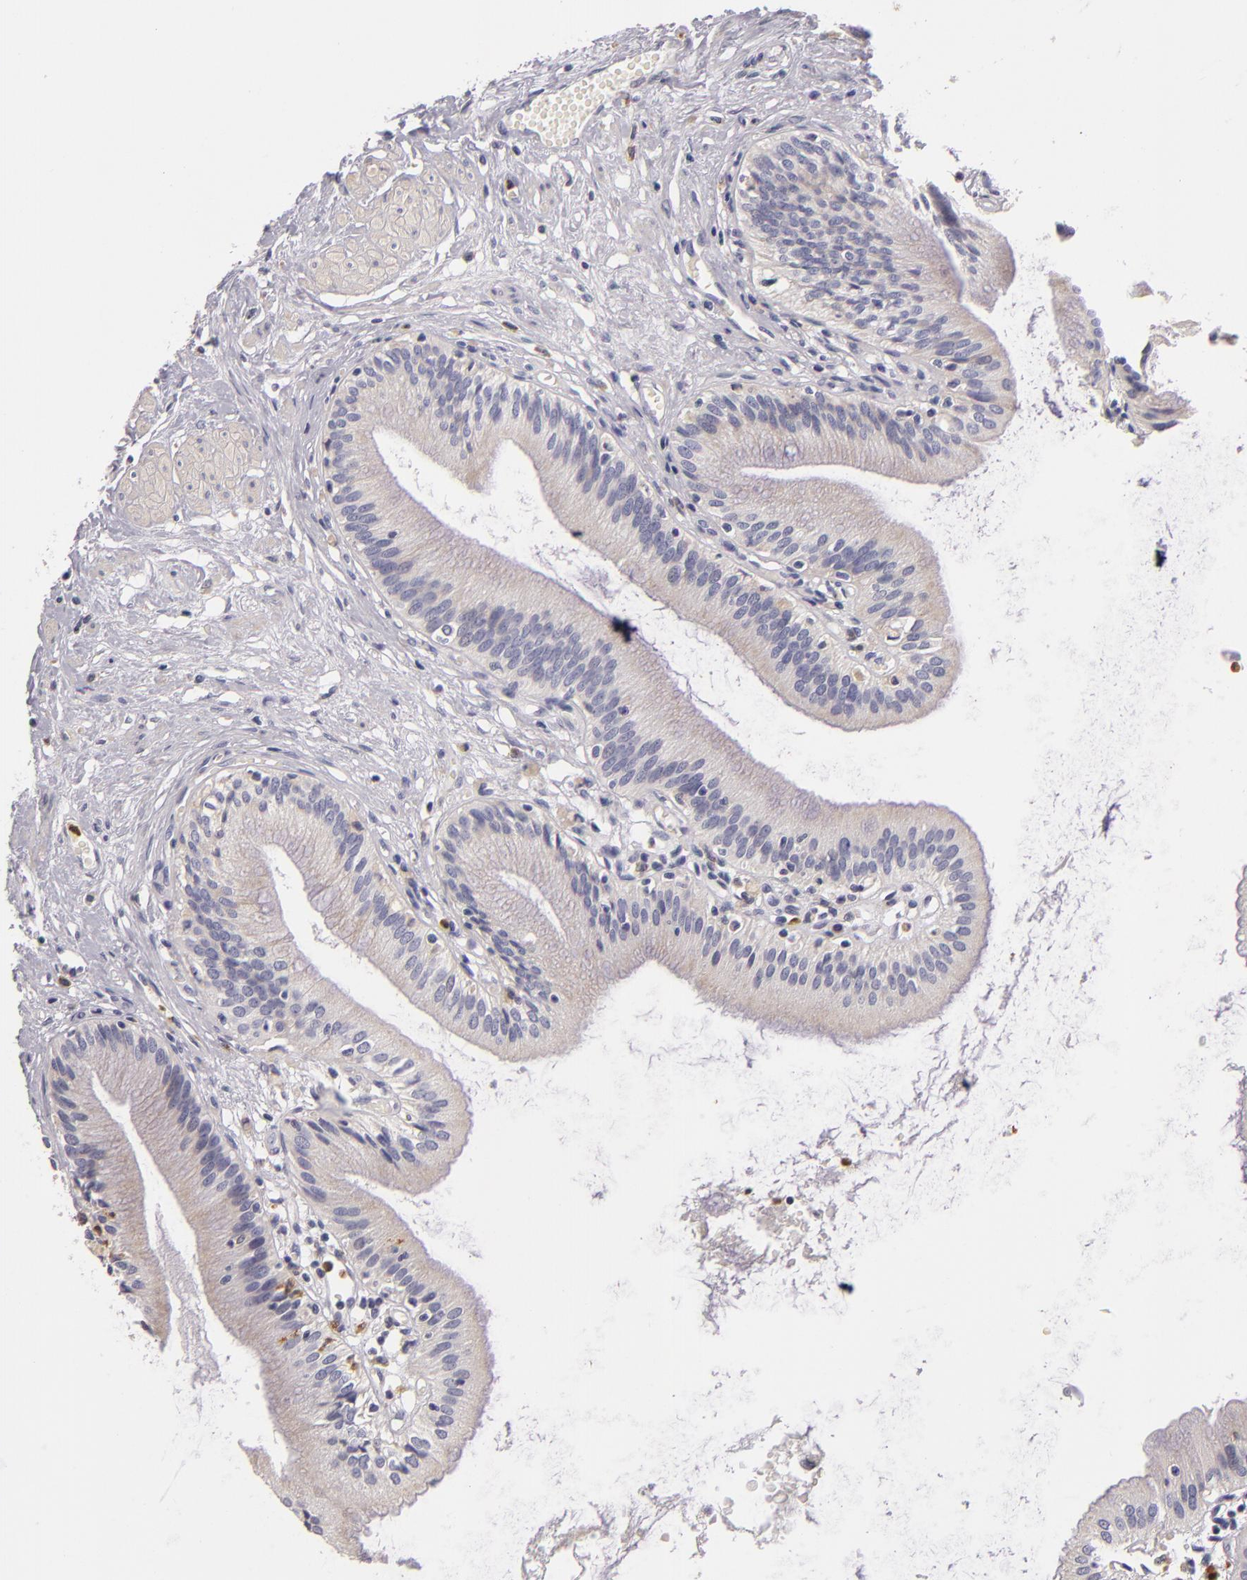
{"staining": {"intensity": "weak", "quantity": "<25%", "location": "cytoplasmic/membranous"}, "tissue": "gallbladder", "cell_type": "Glandular cells", "image_type": "normal", "snomed": [{"axis": "morphology", "description": "Normal tissue, NOS"}, {"axis": "topography", "description": "Gallbladder"}], "caption": "Immunohistochemistry (IHC) histopathology image of benign gallbladder: human gallbladder stained with DAB reveals no significant protein positivity in glandular cells.", "gene": "TLR8", "patient": {"sex": "male", "age": 58}}